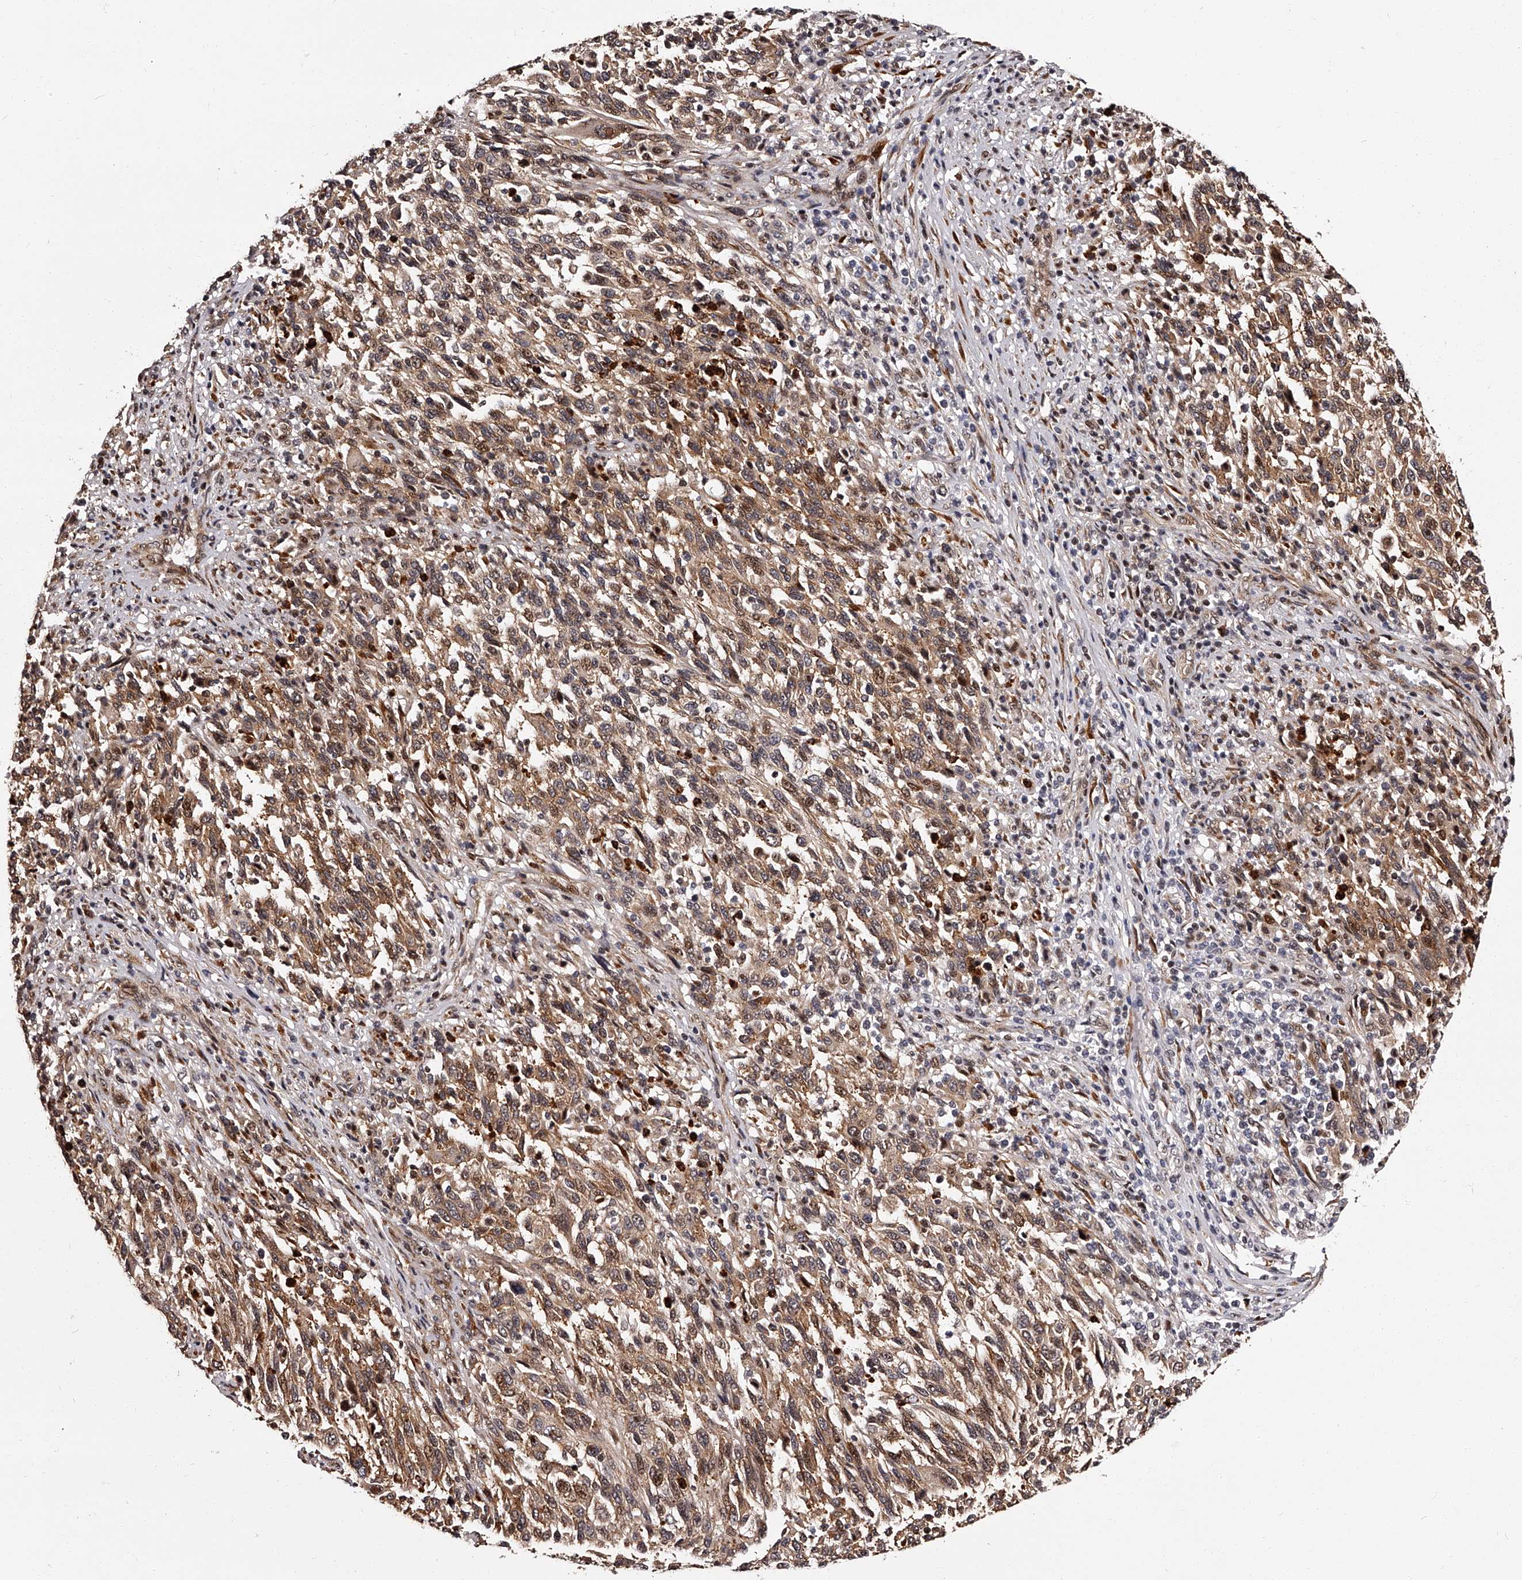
{"staining": {"intensity": "moderate", "quantity": ">75%", "location": "cytoplasmic/membranous"}, "tissue": "melanoma", "cell_type": "Tumor cells", "image_type": "cancer", "snomed": [{"axis": "morphology", "description": "Malignant melanoma, Metastatic site"}, {"axis": "topography", "description": "Lymph node"}], "caption": "Protein staining of malignant melanoma (metastatic site) tissue demonstrates moderate cytoplasmic/membranous positivity in approximately >75% of tumor cells.", "gene": "RSC1A1", "patient": {"sex": "male", "age": 61}}